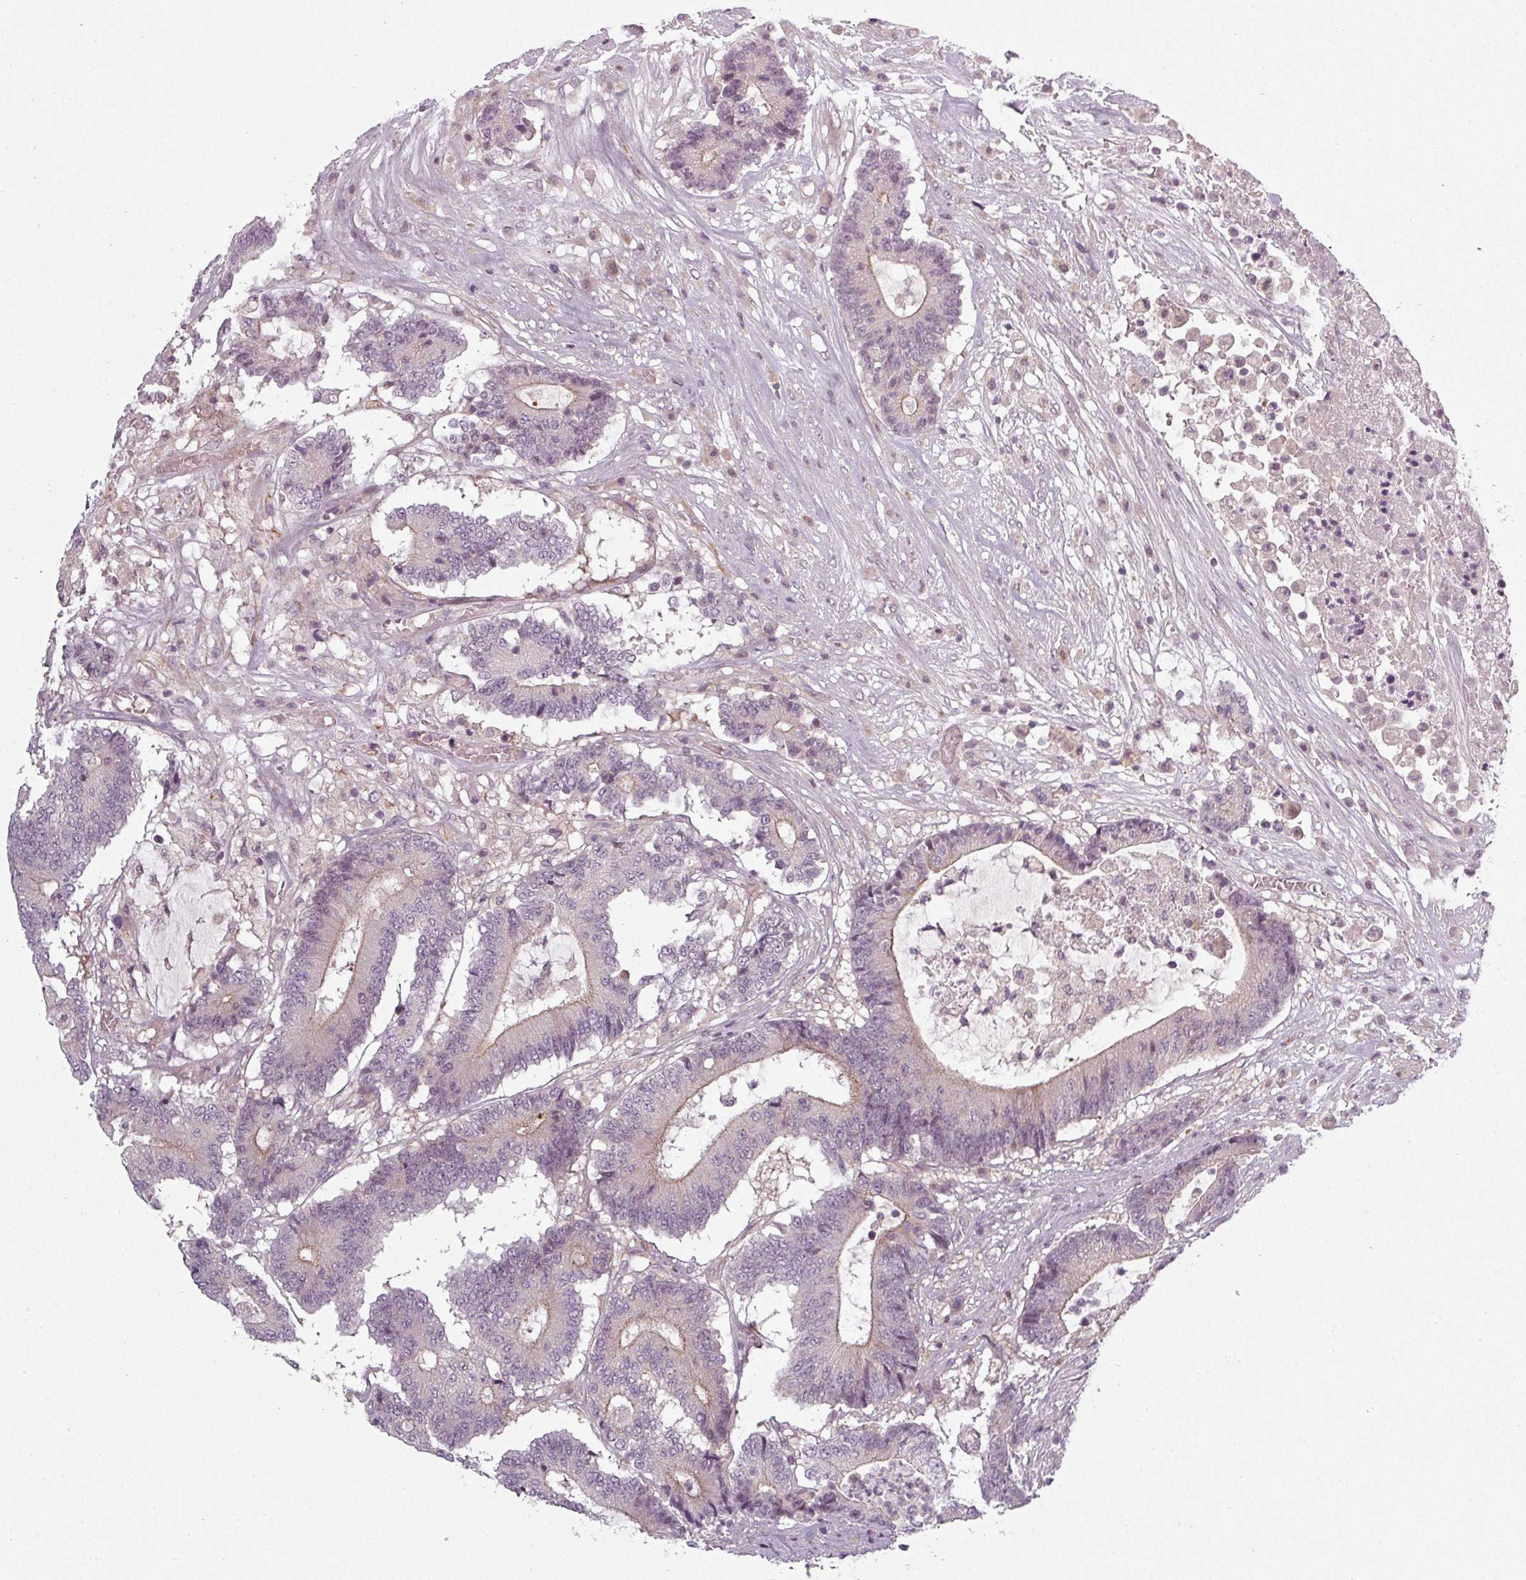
{"staining": {"intensity": "weak", "quantity": "<25%", "location": "cytoplasmic/membranous"}, "tissue": "colorectal cancer", "cell_type": "Tumor cells", "image_type": "cancer", "snomed": [{"axis": "morphology", "description": "Adenocarcinoma, NOS"}, {"axis": "topography", "description": "Colon"}], "caption": "The image reveals no staining of tumor cells in adenocarcinoma (colorectal).", "gene": "SLC16A9", "patient": {"sex": "female", "age": 84}}